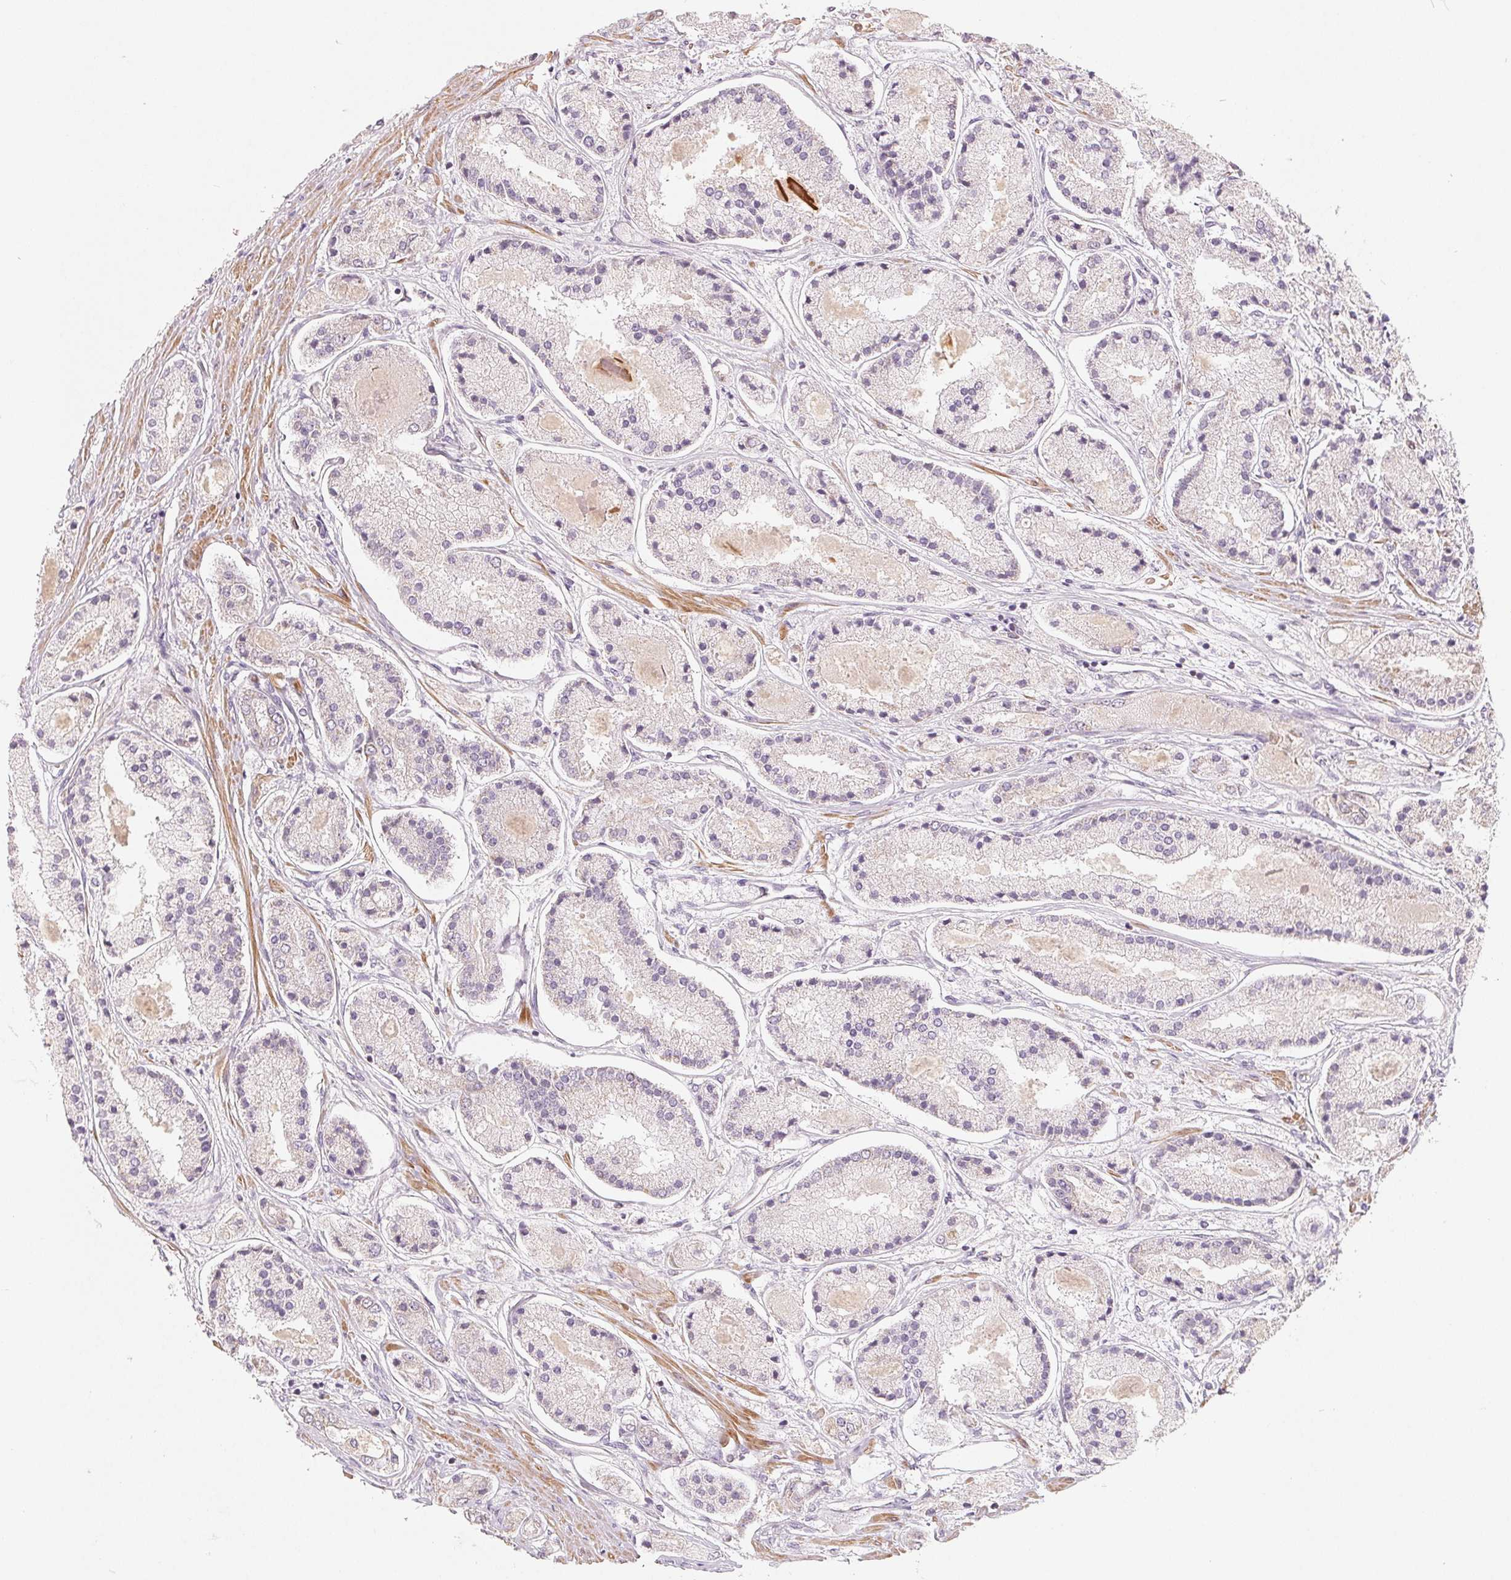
{"staining": {"intensity": "negative", "quantity": "none", "location": "none"}, "tissue": "prostate cancer", "cell_type": "Tumor cells", "image_type": "cancer", "snomed": [{"axis": "morphology", "description": "Adenocarcinoma, High grade"}, {"axis": "topography", "description": "Prostate"}], "caption": "Protein analysis of prostate cancer shows no significant positivity in tumor cells.", "gene": "GHITM", "patient": {"sex": "male", "age": 67}}